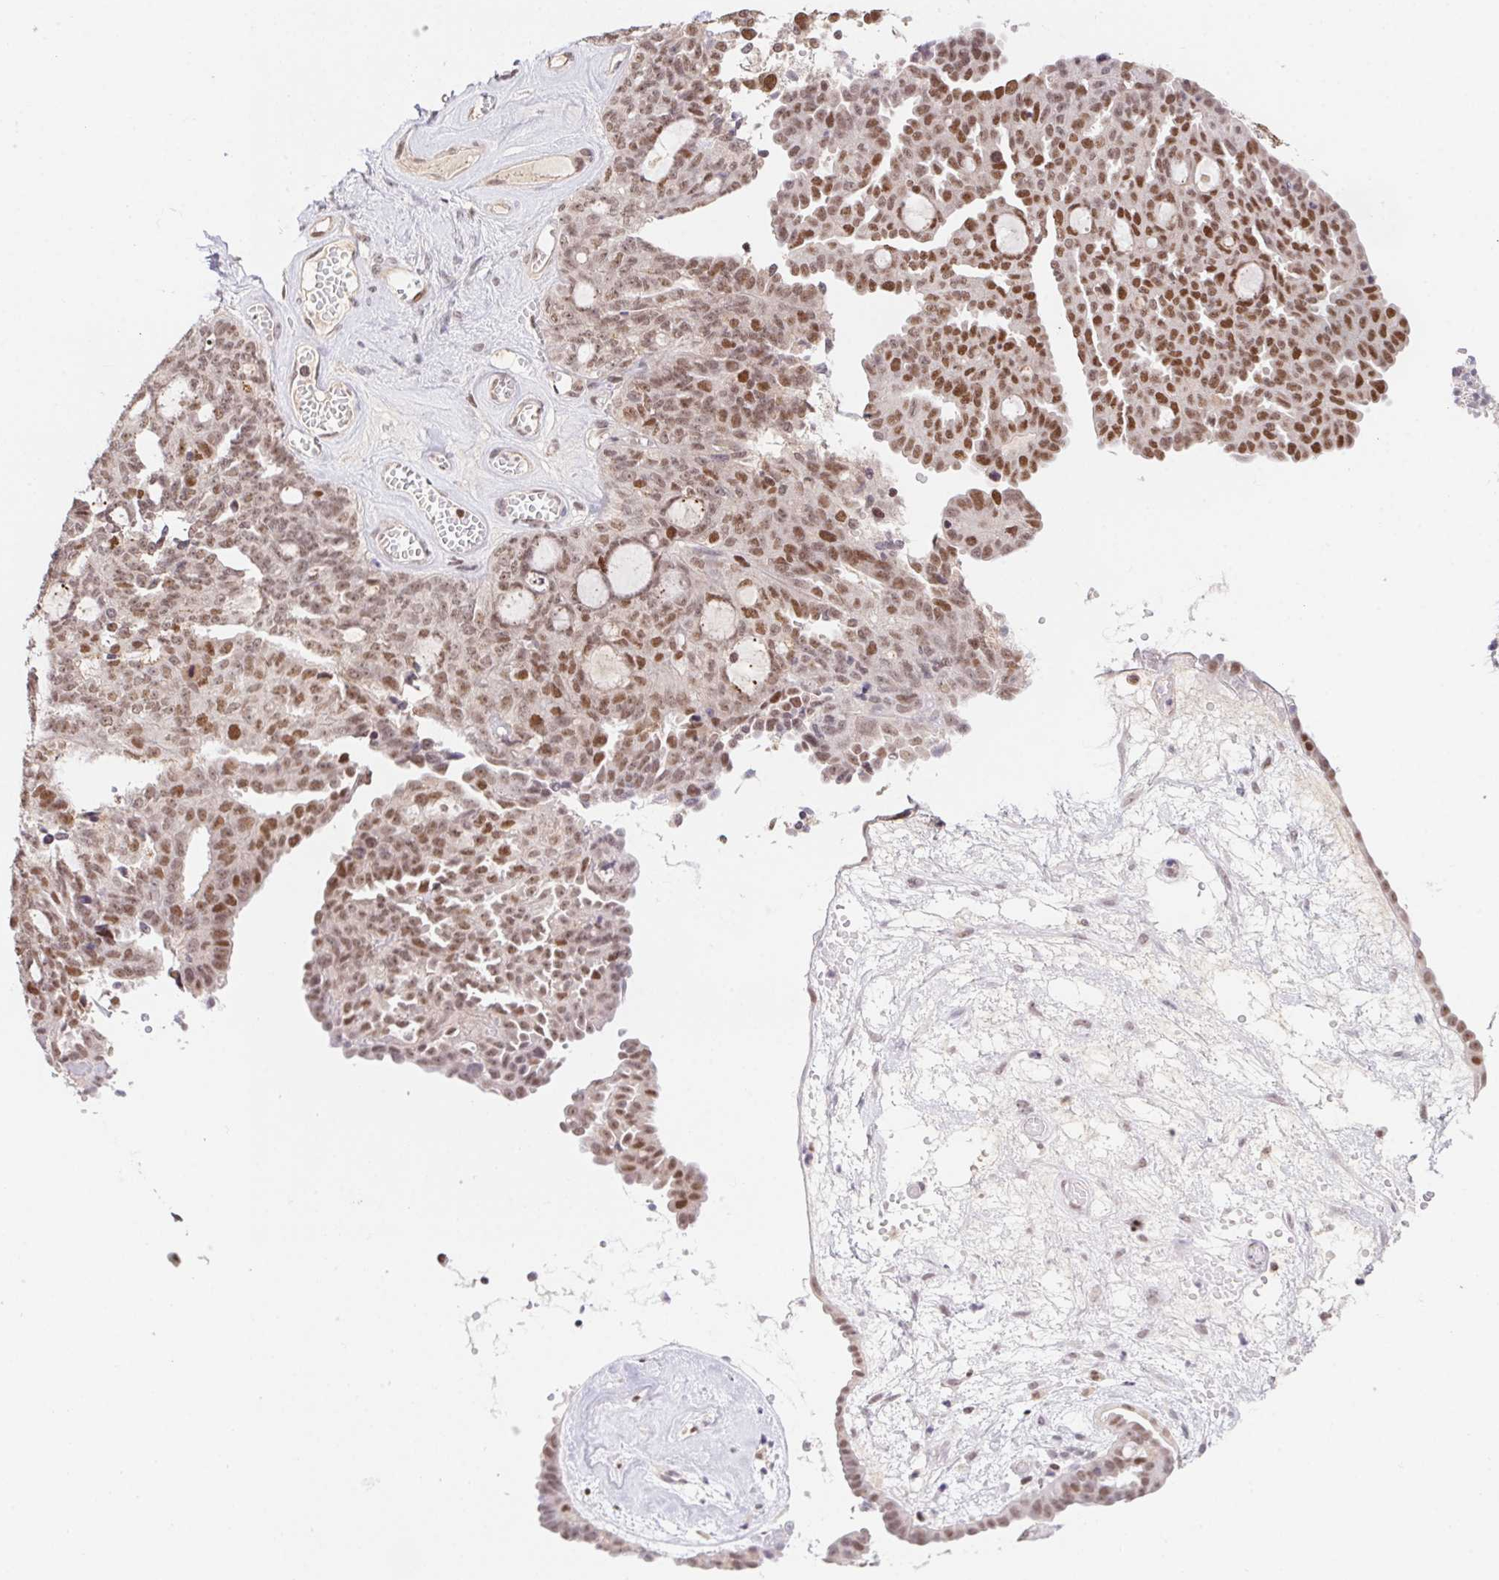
{"staining": {"intensity": "moderate", "quantity": ">75%", "location": "nuclear"}, "tissue": "ovarian cancer", "cell_type": "Tumor cells", "image_type": "cancer", "snomed": [{"axis": "morphology", "description": "Cystadenocarcinoma, serous, NOS"}, {"axis": "topography", "description": "Ovary"}], "caption": "Protein expression analysis of ovarian serous cystadenocarcinoma exhibits moderate nuclear expression in approximately >75% of tumor cells.", "gene": "POLD3", "patient": {"sex": "female", "age": 71}}